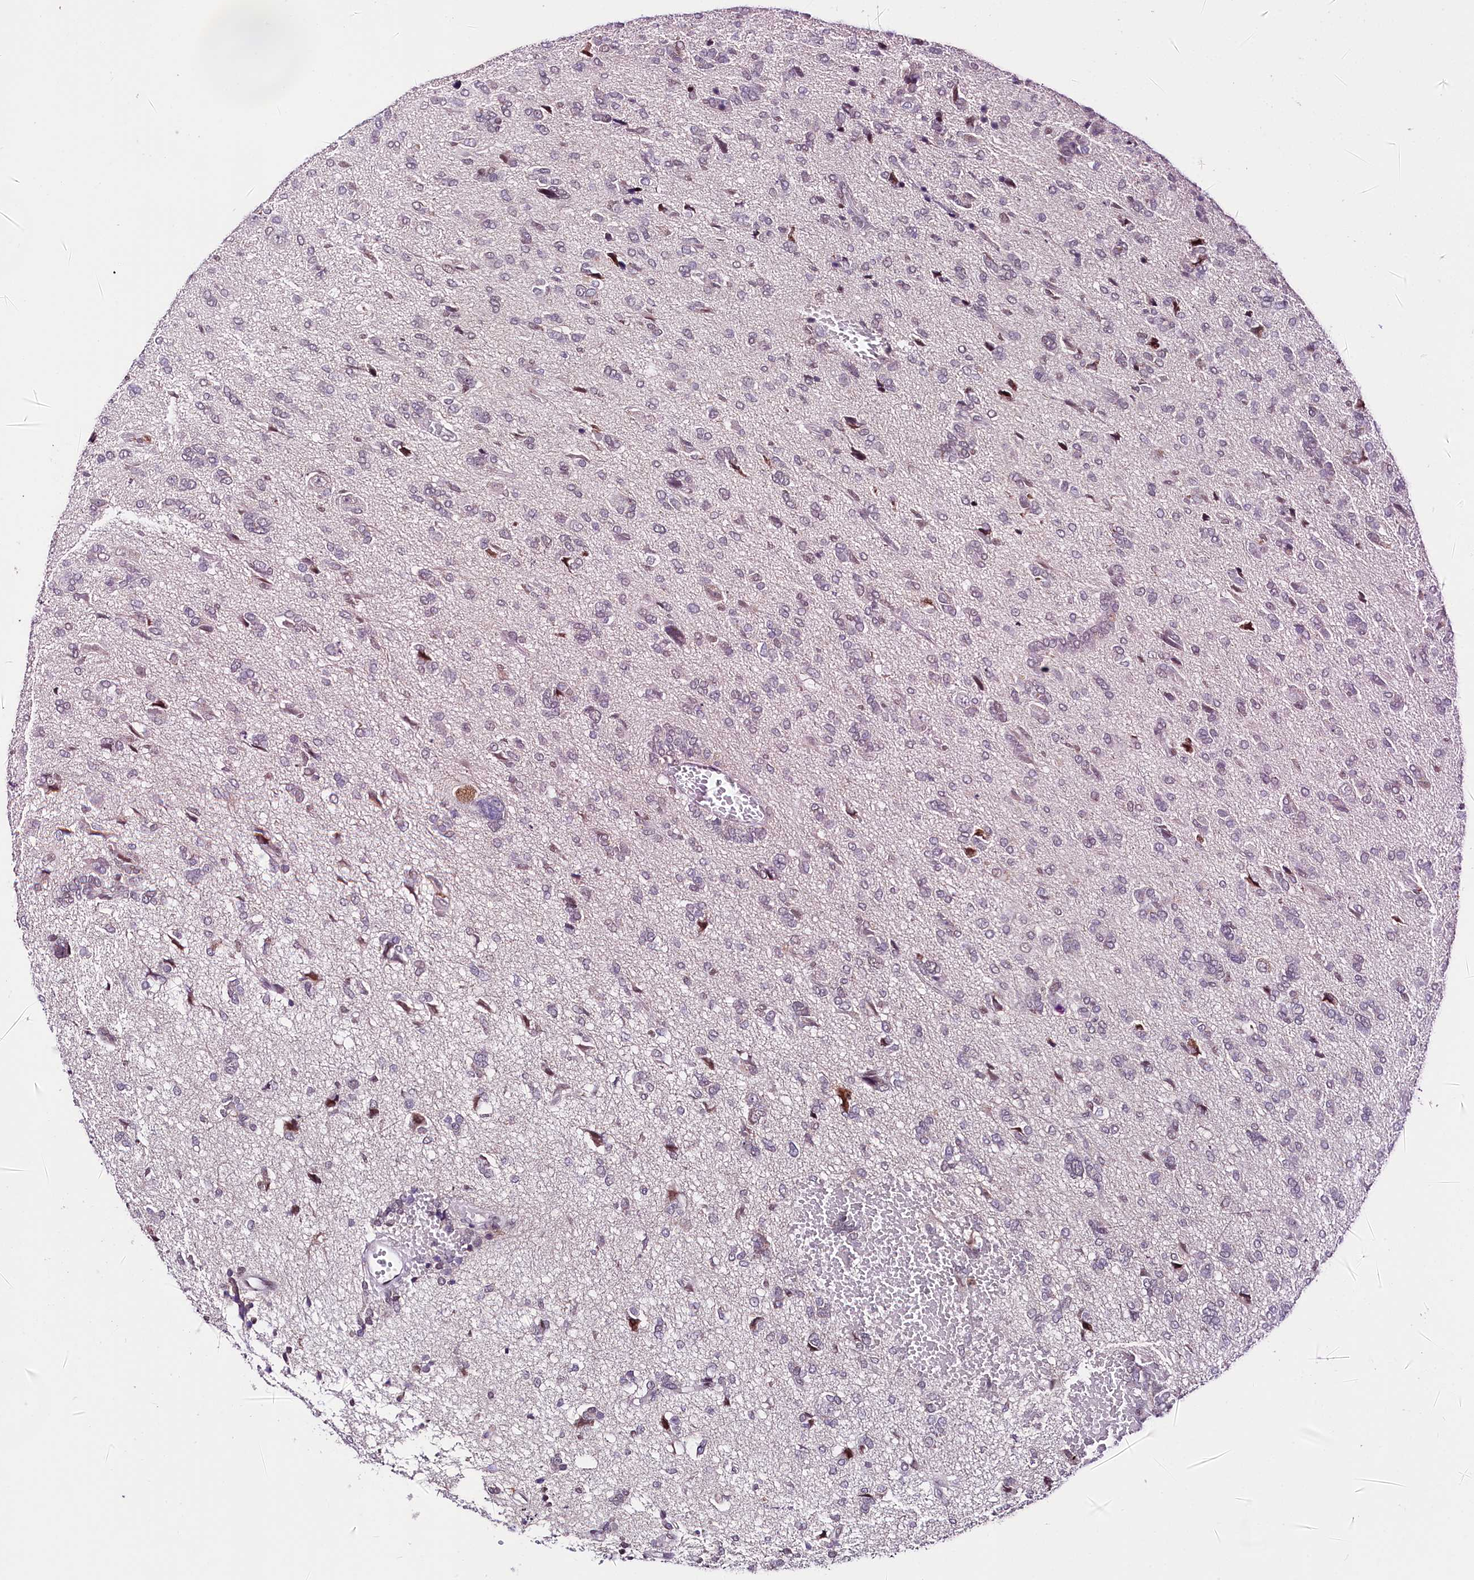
{"staining": {"intensity": "moderate", "quantity": "<25%", "location": "nuclear"}, "tissue": "glioma", "cell_type": "Tumor cells", "image_type": "cancer", "snomed": [{"axis": "morphology", "description": "Glioma, malignant, High grade"}, {"axis": "topography", "description": "Brain"}], "caption": "Immunohistochemical staining of malignant glioma (high-grade) shows low levels of moderate nuclear protein expression in approximately <25% of tumor cells. Nuclei are stained in blue.", "gene": "SCAF11", "patient": {"sex": "female", "age": 59}}